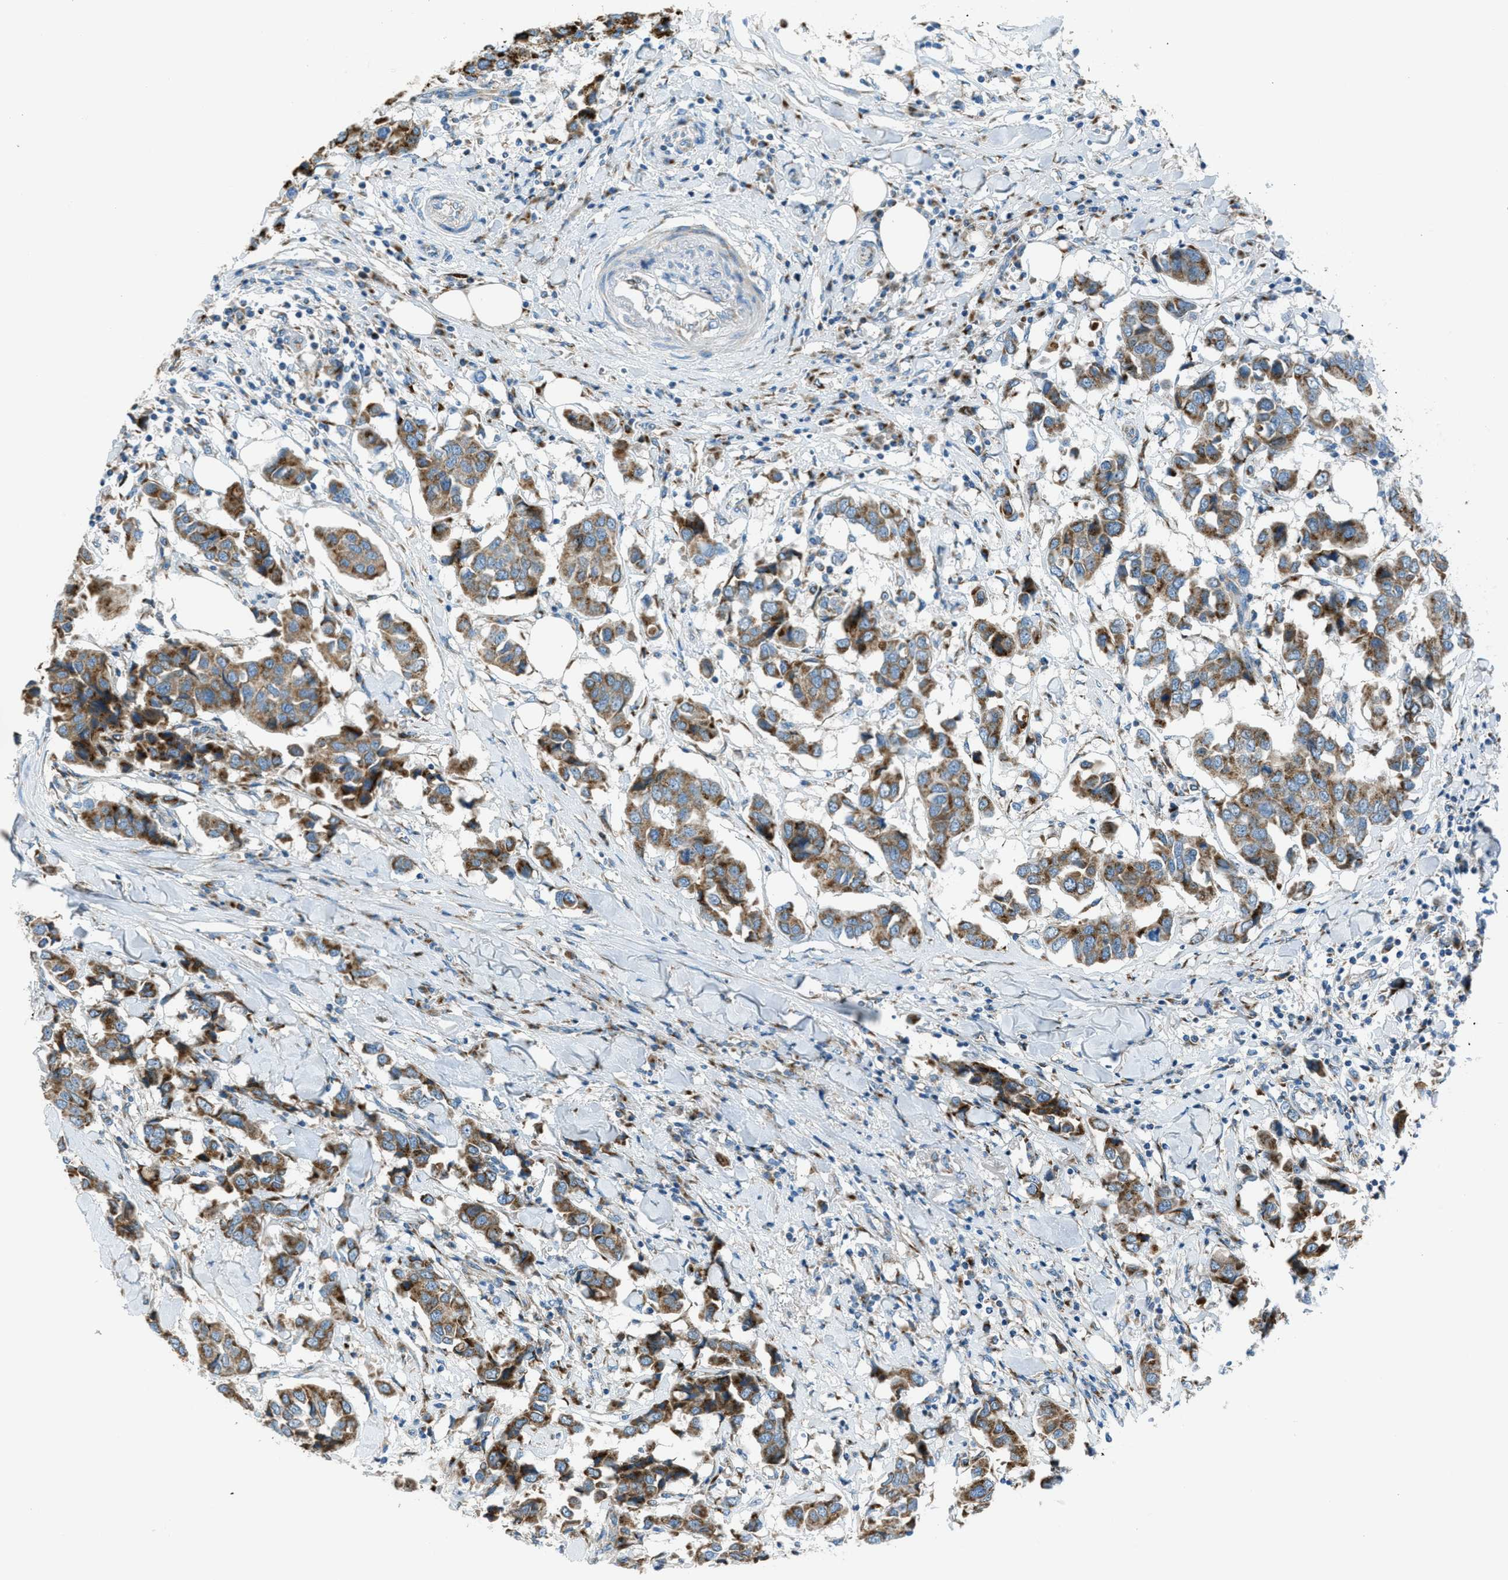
{"staining": {"intensity": "moderate", "quantity": ">75%", "location": "cytoplasmic/membranous"}, "tissue": "breast cancer", "cell_type": "Tumor cells", "image_type": "cancer", "snomed": [{"axis": "morphology", "description": "Duct carcinoma"}, {"axis": "topography", "description": "Breast"}], "caption": "The image reveals immunohistochemical staining of breast cancer (invasive ductal carcinoma). There is moderate cytoplasmic/membranous staining is identified in approximately >75% of tumor cells.", "gene": "BCKDK", "patient": {"sex": "female", "age": 80}}